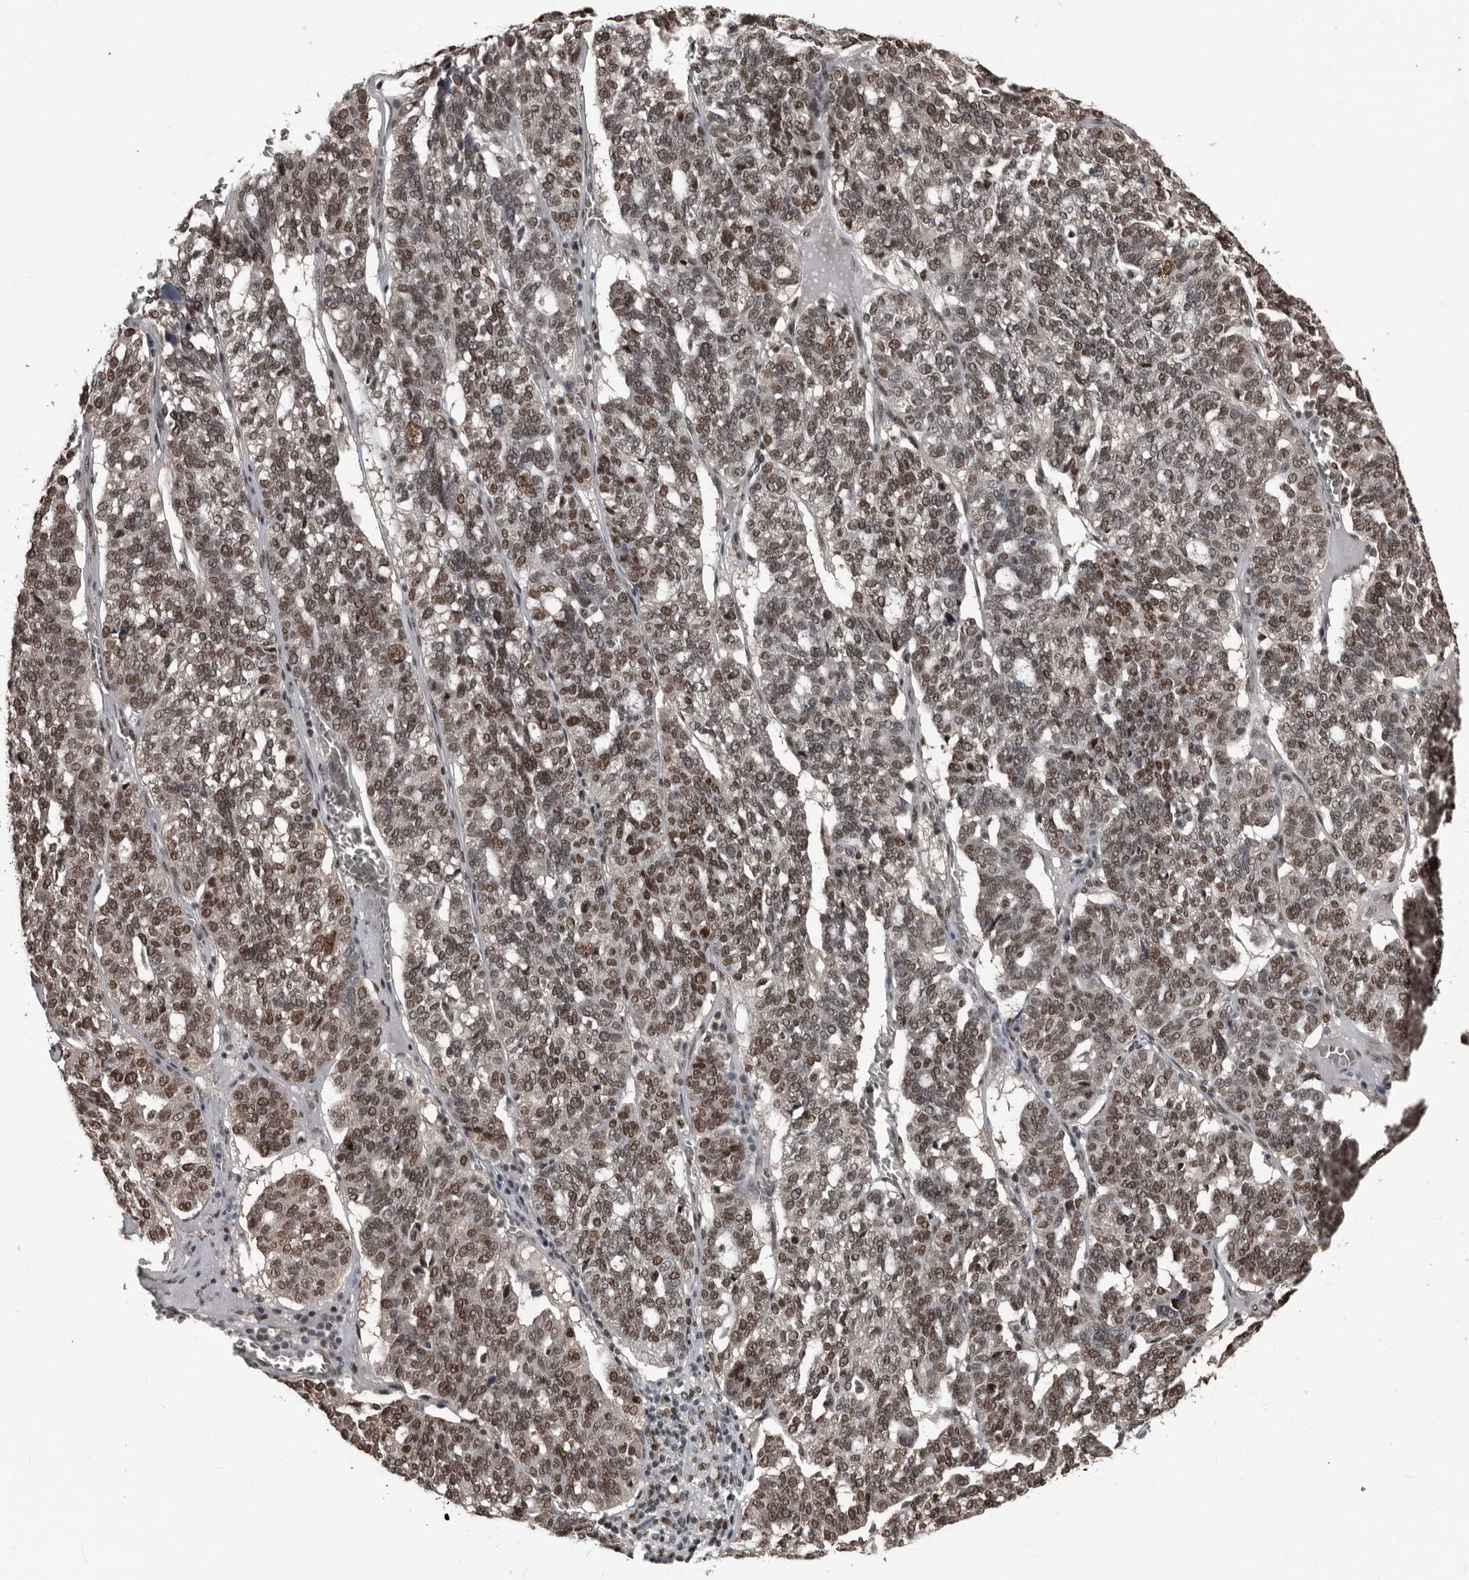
{"staining": {"intensity": "moderate", "quantity": ">75%", "location": "nuclear"}, "tissue": "ovarian cancer", "cell_type": "Tumor cells", "image_type": "cancer", "snomed": [{"axis": "morphology", "description": "Cystadenocarcinoma, serous, NOS"}, {"axis": "topography", "description": "Ovary"}], "caption": "Human ovarian serous cystadenocarcinoma stained with a brown dye demonstrates moderate nuclear positive expression in about >75% of tumor cells.", "gene": "CHD1L", "patient": {"sex": "female", "age": 59}}